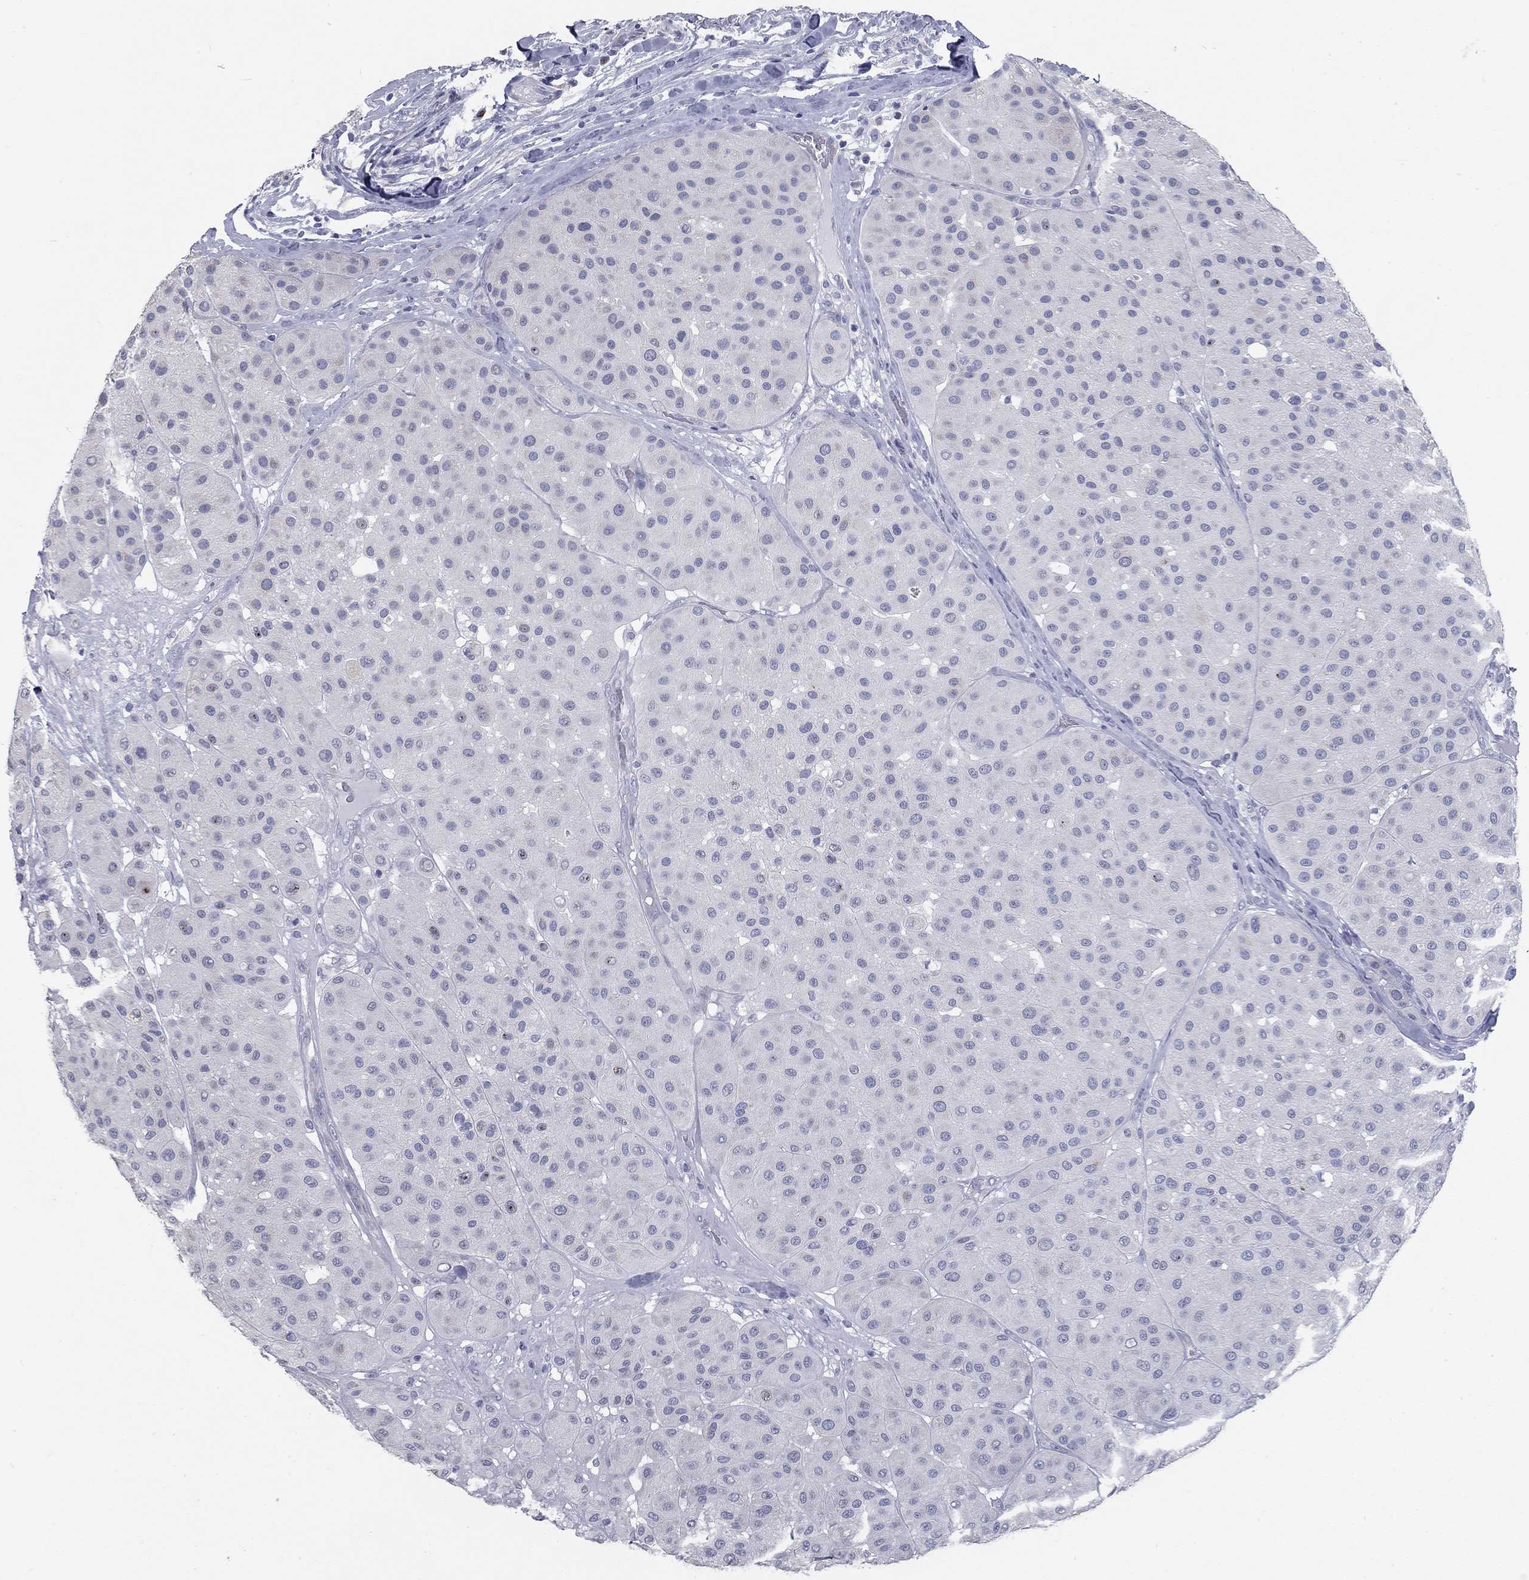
{"staining": {"intensity": "negative", "quantity": "none", "location": "none"}, "tissue": "melanoma", "cell_type": "Tumor cells", "image_type": "cancer", "snomed": [{"axis": "morphology", "description": "Malignant melanoma, Metastatic site"}, {"axis": "topography", "description": "Smooth muscle"}], "caption": "This is a image of immunohistochemistry (IHC) staining of malignant melanoma (metastatic site), which shows no expression in tumor cells. (Stains: DAB immunohistochemistry (IHC) with hematoxylin counter stain, Microscopy: brightfield microscopy at high magnification).", "gene": "TAC1", "patient": {"sex": "male", "age": 41}}